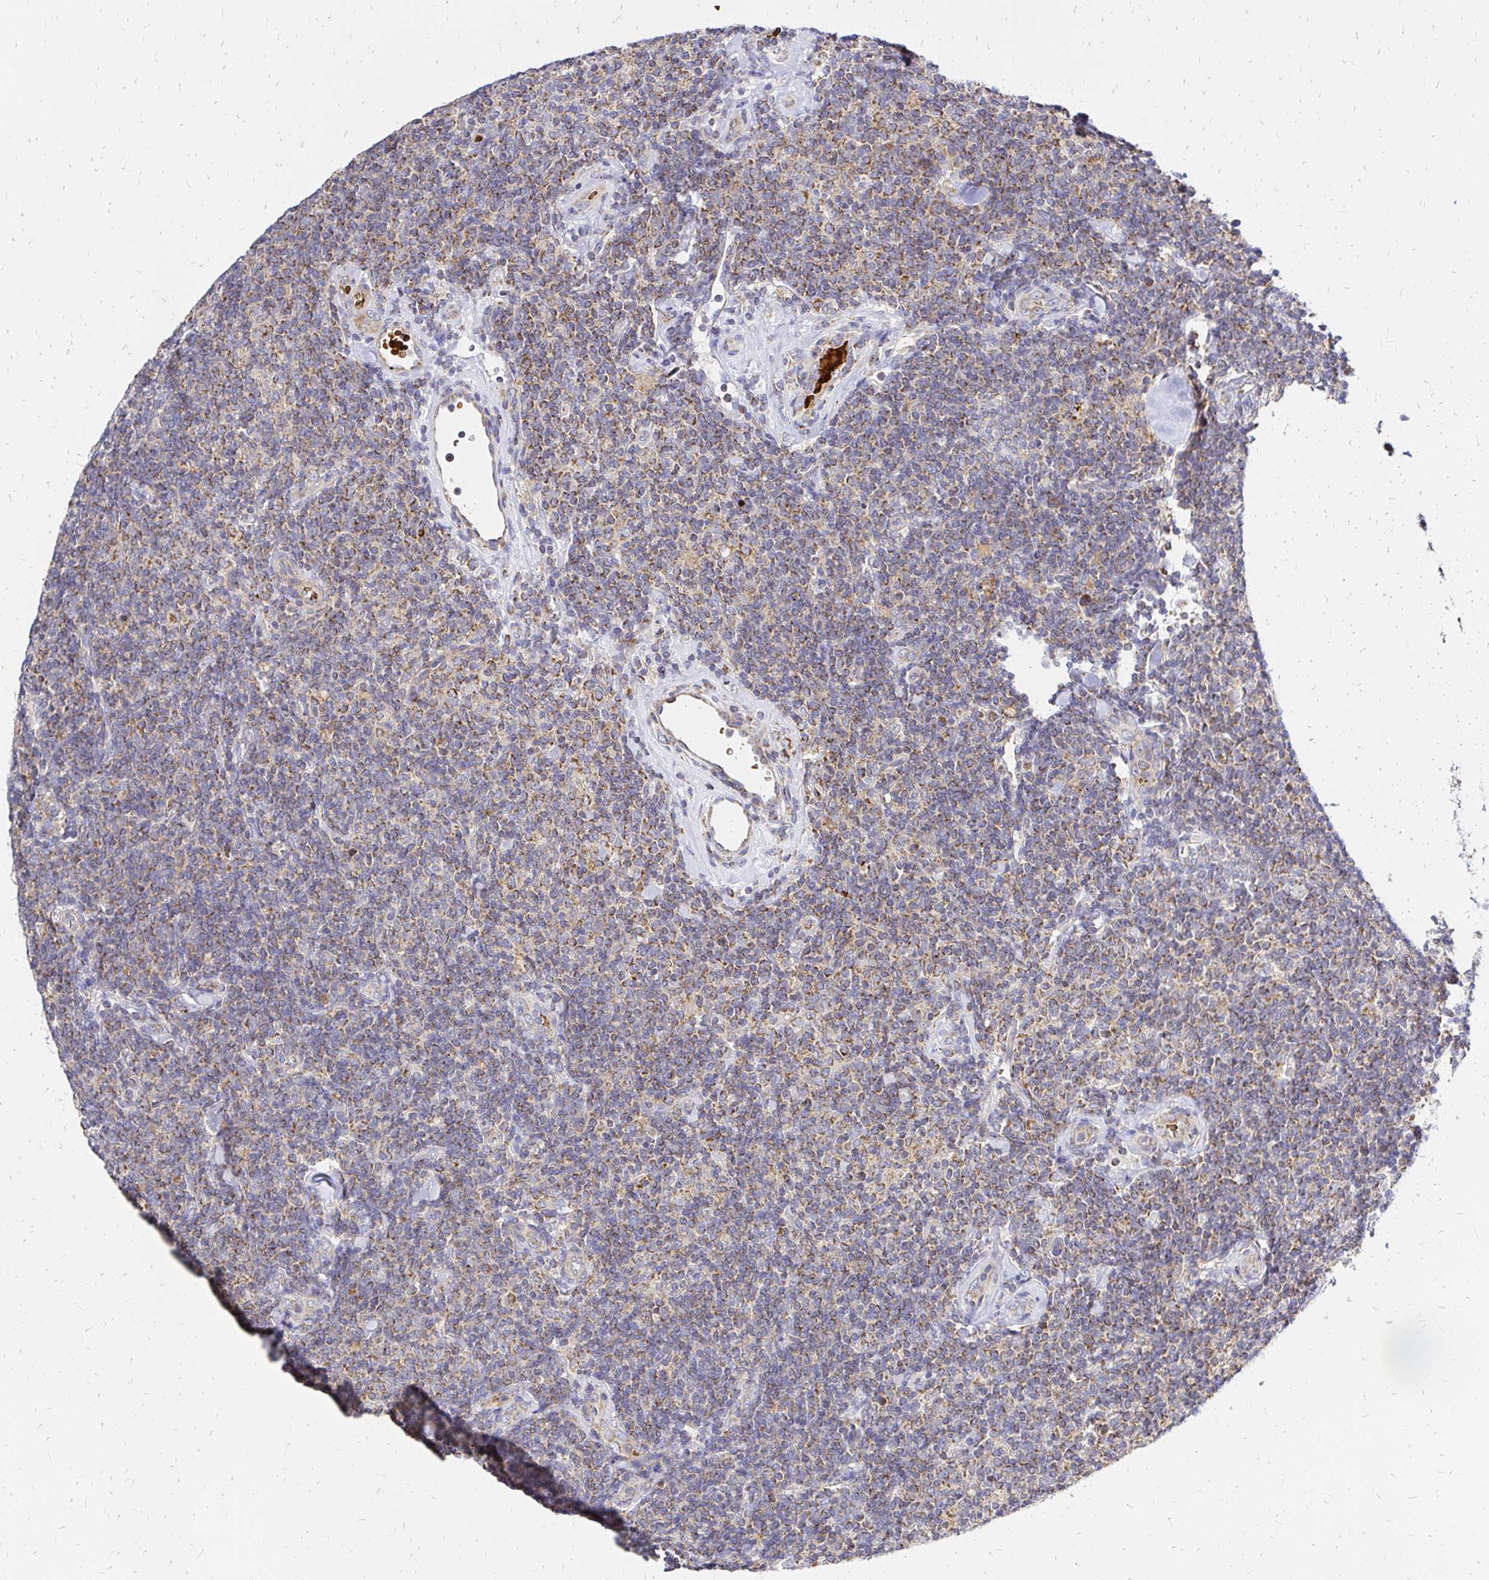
{"staining": {"intensity": "moderate", "quantity": ">75%", "location": "cytoplasmic/membranous"}, "tissue": "lymphoma", "cell_type": "Tumor cells", "image_type": "cancer", "snomed": [{"axis": "morphology", "description": "Malignant lymphoma, non-Hodgkin's type, Low grade"}, {"axis": "topography", "description": "Lymph node"}], "caption": "Brown immunohistochemical staining in human lymphoma reveals moderate cytoplasmic/membranous positivity in about >75% of tumor cells. (brown staining indicates protein expression, while blue staining denotes nuclei).", "gene": "MRPL13", "patient": {"sex": "female", "age": 56}}